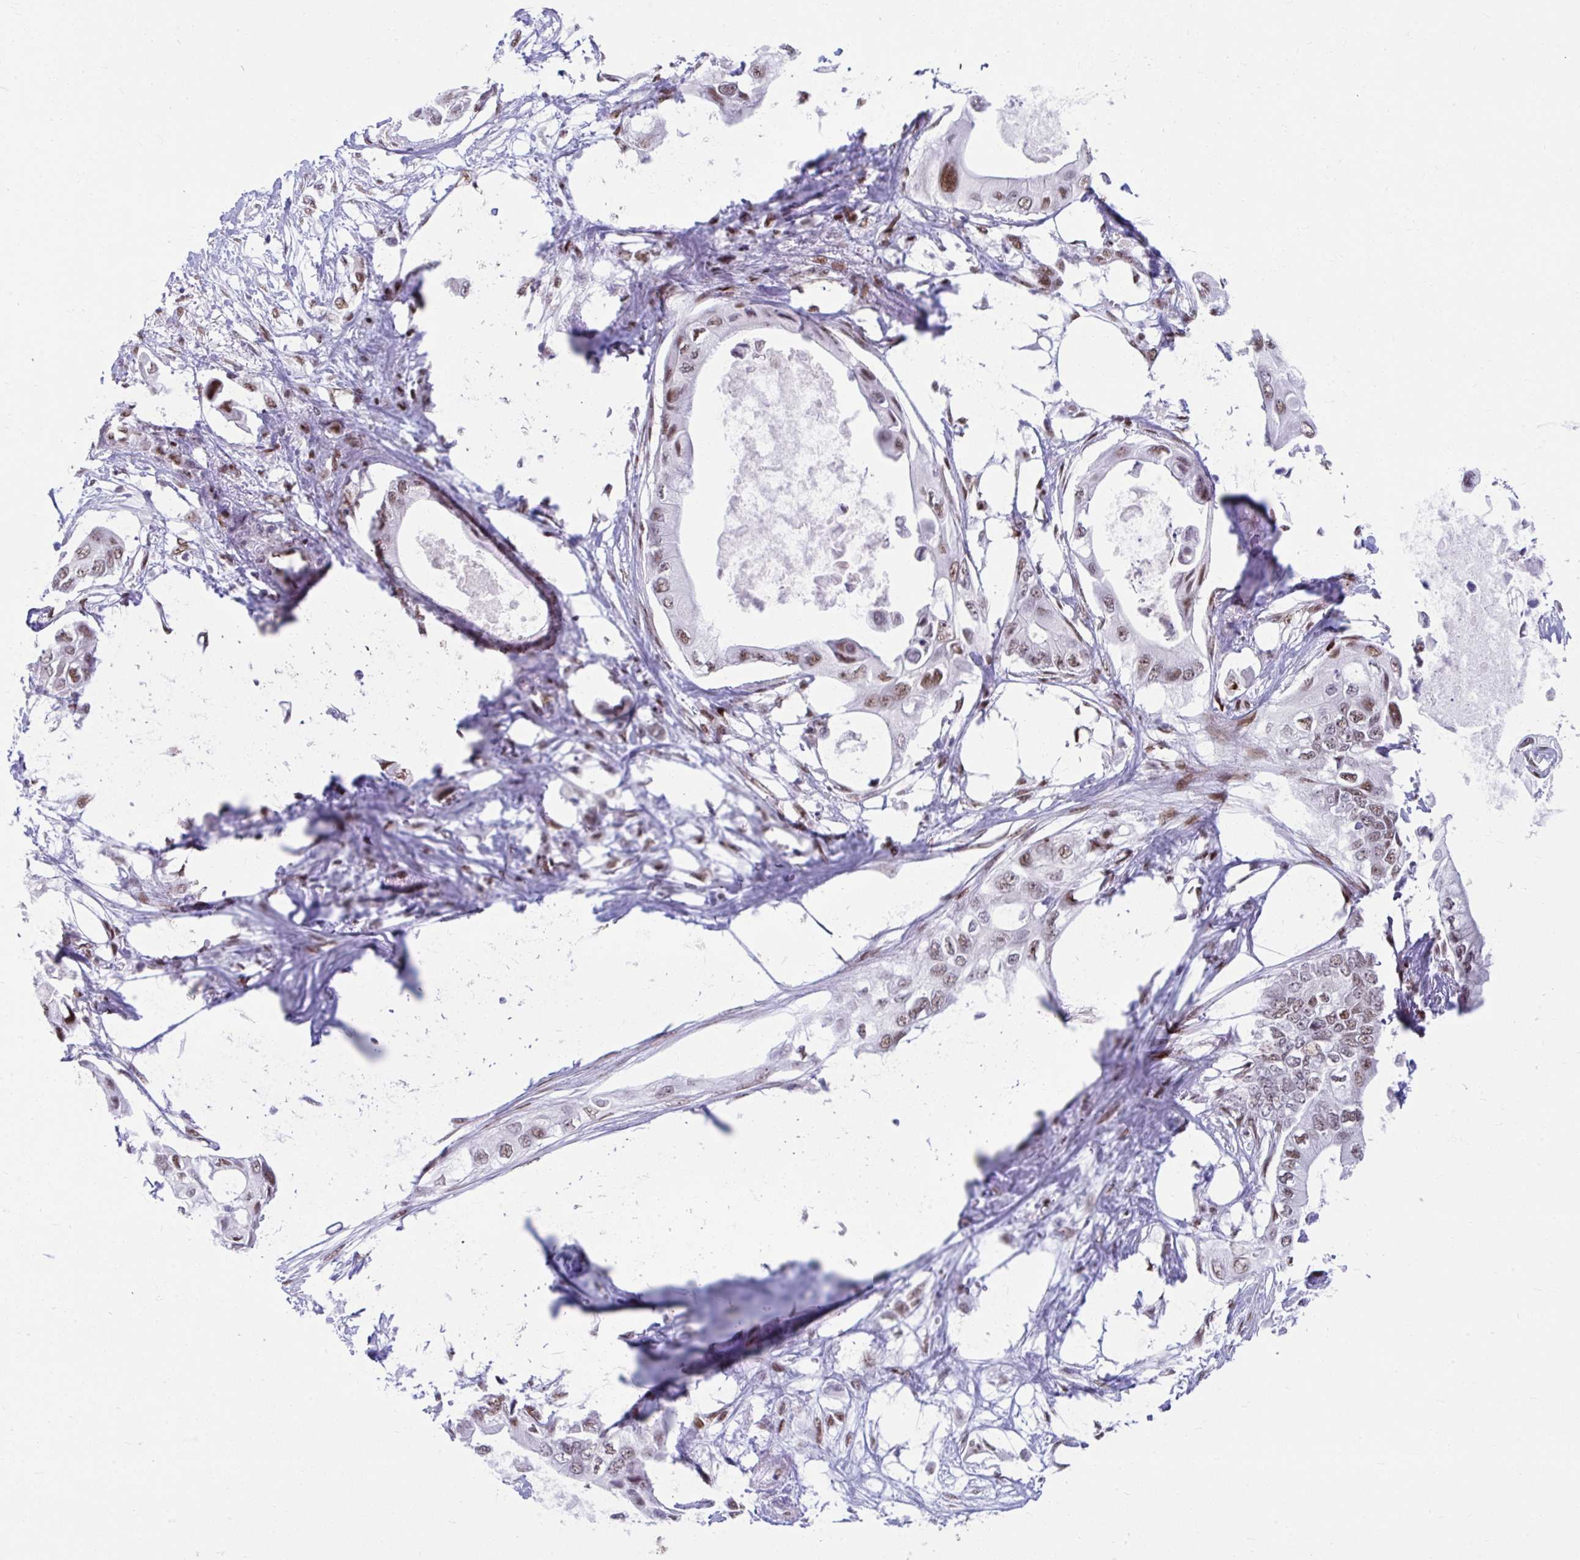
{"staining": {"intensity": "moderate", "quantity": ">75%", "location": "nuclear"}, "tissue": "pancreatic cancer", "cell_type": "Tumor cells", "image_type": "cancer", "snomed": [{"axis": "morphology", "description": "Adenocarcinoma, NOS"}, {"axis": "topography", "description": "Pancreas"}], "caption": "Tumor cells reveal medium levels of moderate nuclear staining in about >75% of cells in pancreatic cancer (adenocarcinoma).", "gene": "SLC35C2", "patient": {"sex": "female", "age": 63}}